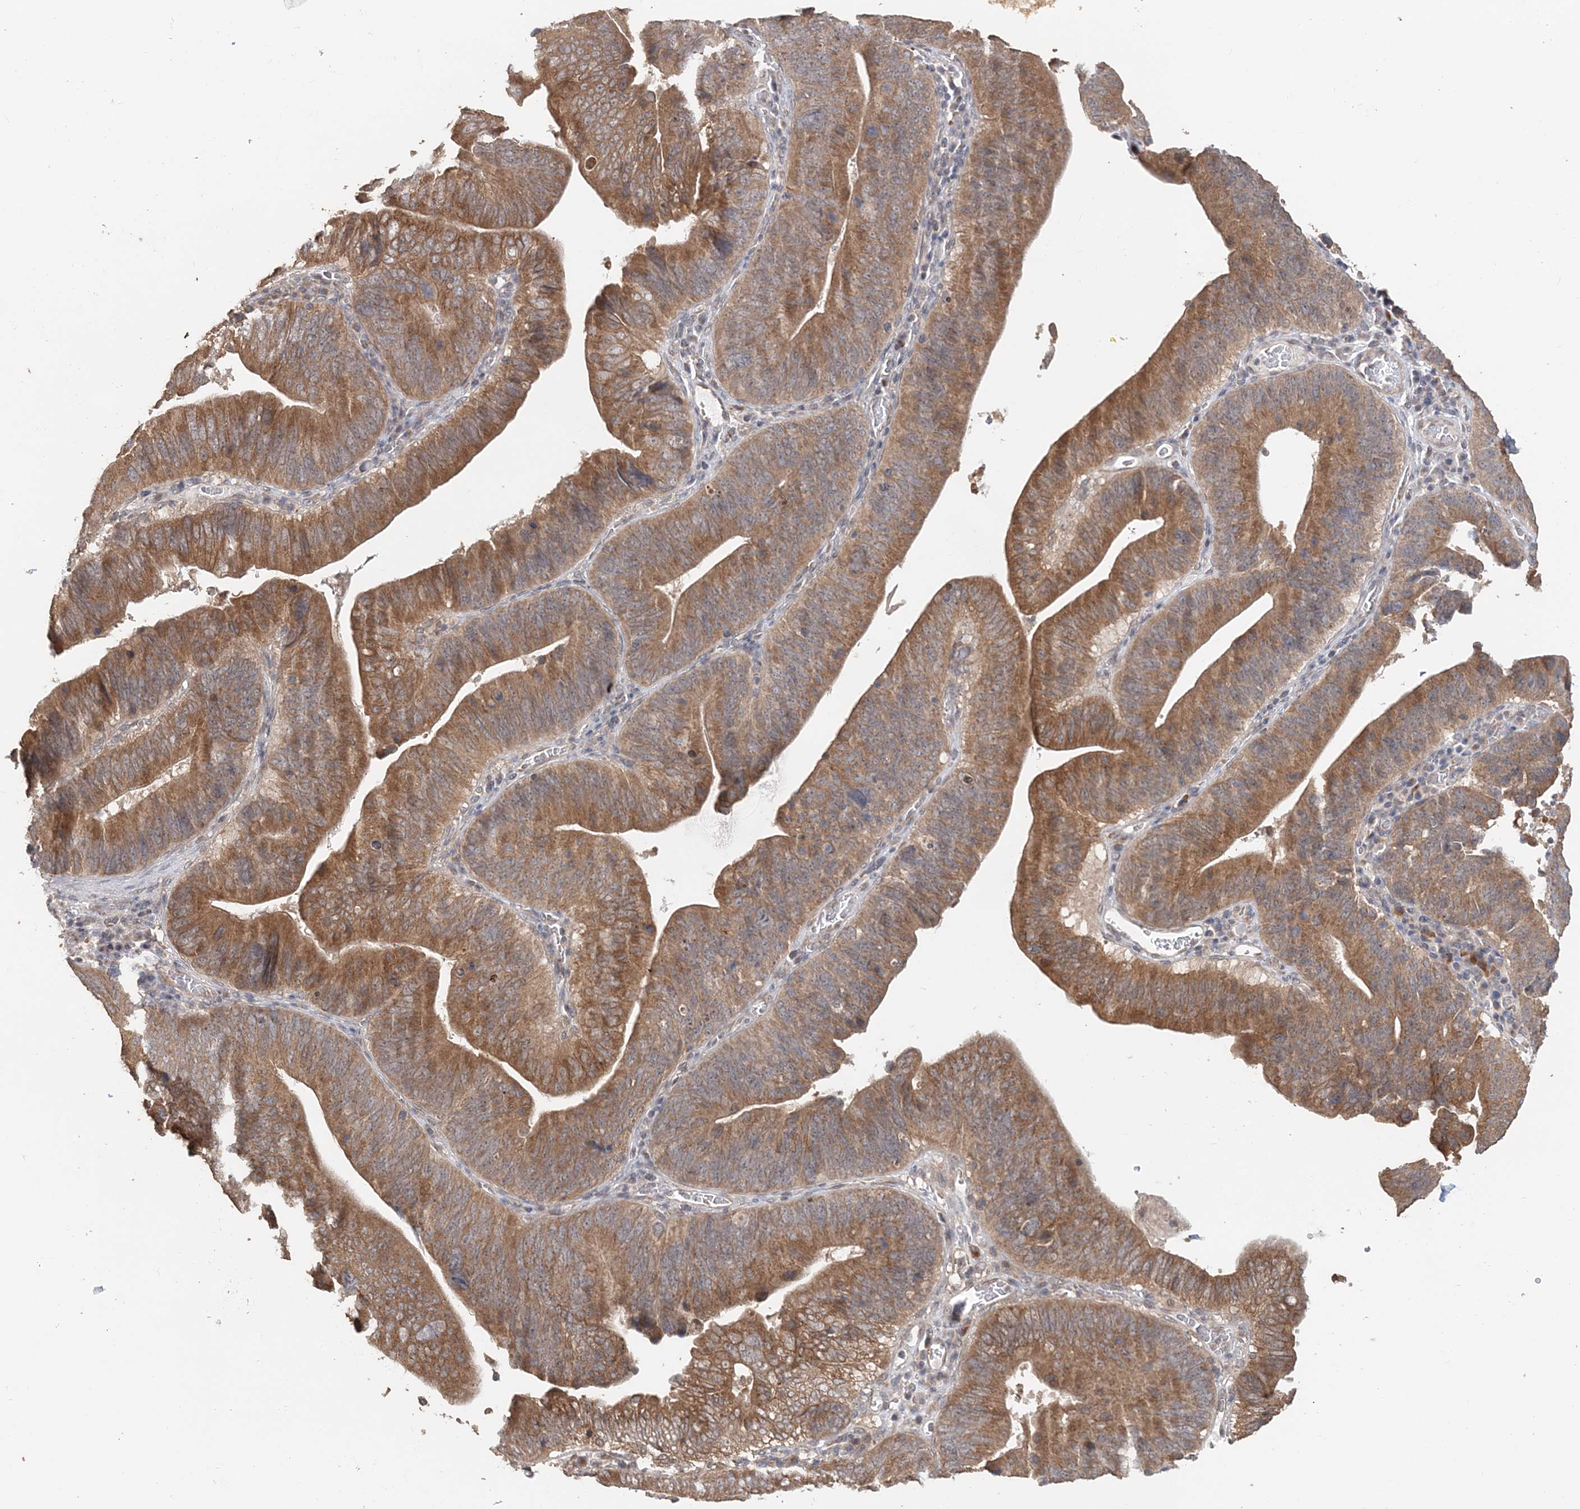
{"staining": {"intensity": "moderate", "quantity": ">75%", "location": "cytoplasmic/membranous"}, "tissue": "pancreatic cancer", "cell_type": "Tumor cells", "image_type": "cancer", "snomed": [{"axis": "morphology", "description": "Adenocarcinoma, NOS"}, {"axis": "topography", "description": "Pancreas"}], "caption": "This photomicrograph reveals IHC staining of pancreatic cancer (adenocarcinoma), with medium moderate cytoplasmic/membranous staining in approximately >75% of tumor cells.", "gene": "FBXO38", "patient": {"sex": "male", "age": 63}}